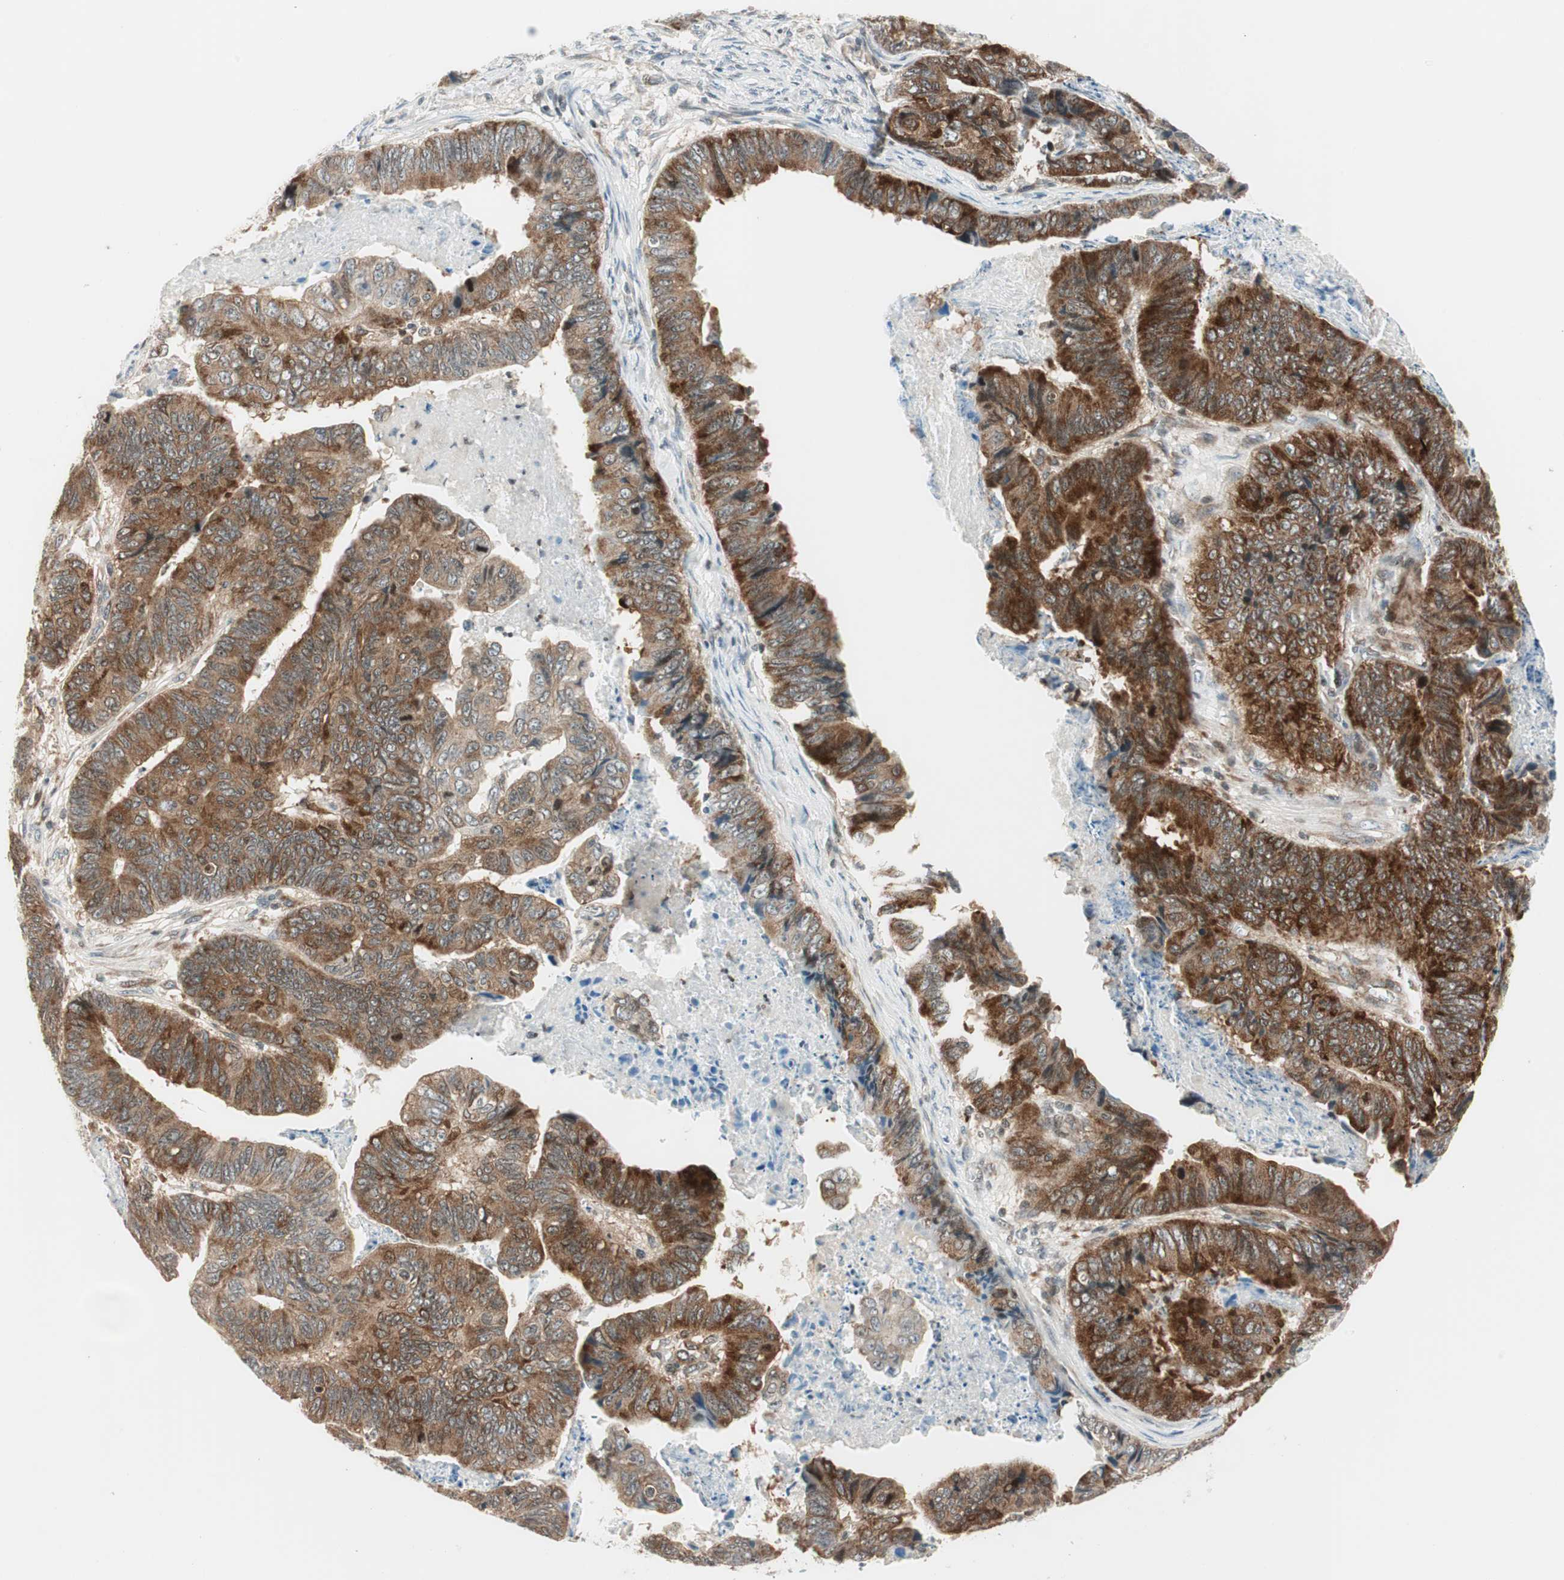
{"staining": {"intensity": "strong", "quantity": ">75%", "location": "cytoplasmic/membranous"}, "tissue": "stomach cancer", "cell_type": "Tumor cells", "image_type": "cancer", "snomed": [{"axis": "morphology", "description": "Adenocarcinoma, NOS"}, {"axis": "topography", "description": "Stomach, lower"}], "caption": "A high amount of strong cytoplasmic/membranous staining is appreciated in about >75% of tumor cells in adenocarcinoma (stomach) tissue.", "gene": "TPT1", "patient": {"sex": "male", "age": 77}}